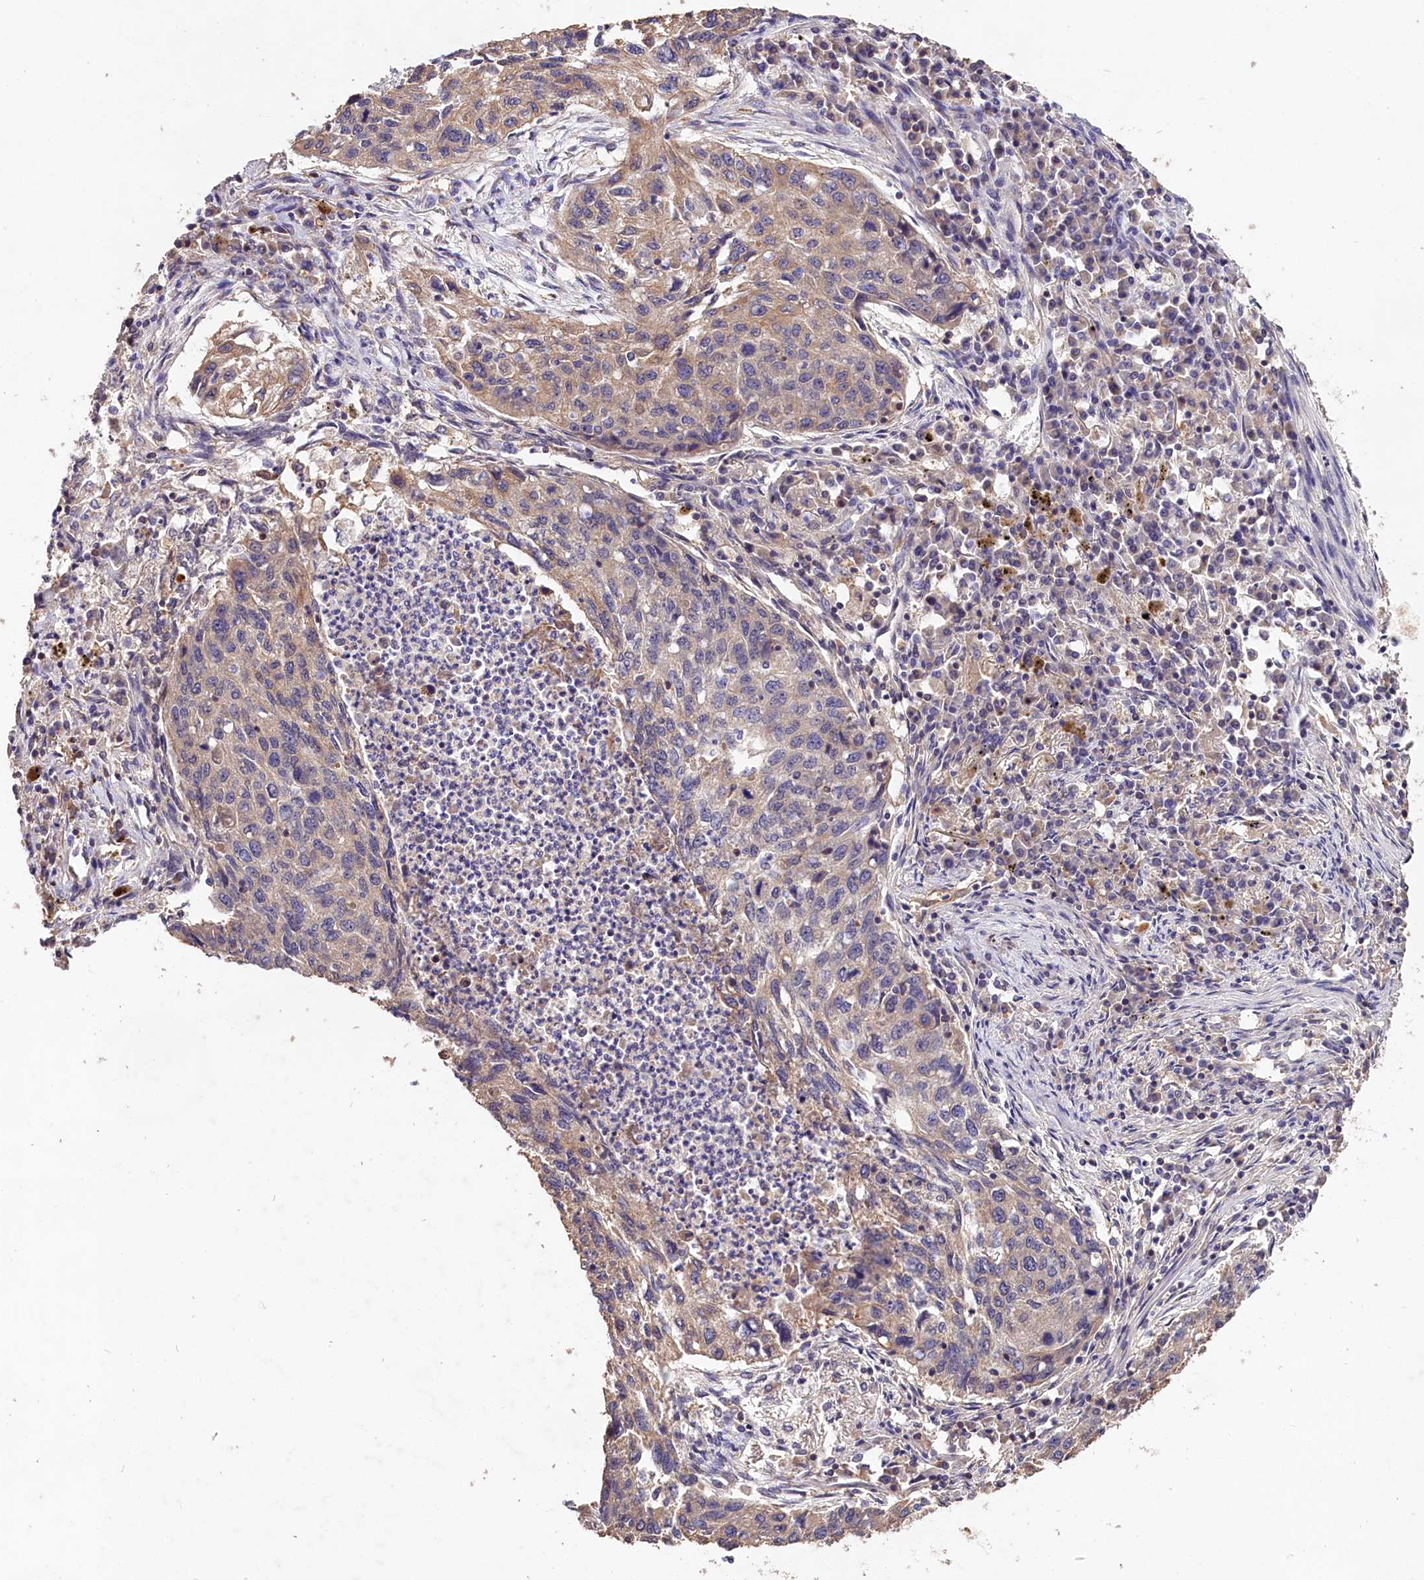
{"staining": {"intensity": "moderate", "quantity": "<25%", "location": "cytoplasmic/membranous"}, "tissue": "lung cancer", "cell_type": "Tumor cells", "image_type": "cancer", "snomed": [{"axis": "morphology", "description": "Squamous cell carcinoma, NOS"}, {"axis": "topography", "description": "Lung"}], "caption": "This histopathology image demonstrates immunohistochemistry (IHC) staining of human lung cancer (squamous cell carcinoma), with low moderate cytoplasmic/membranous positivity in approximately <25% of tumor cells.", "gene": "OAS3", "patient": {"sex": "female", "age": 63}}